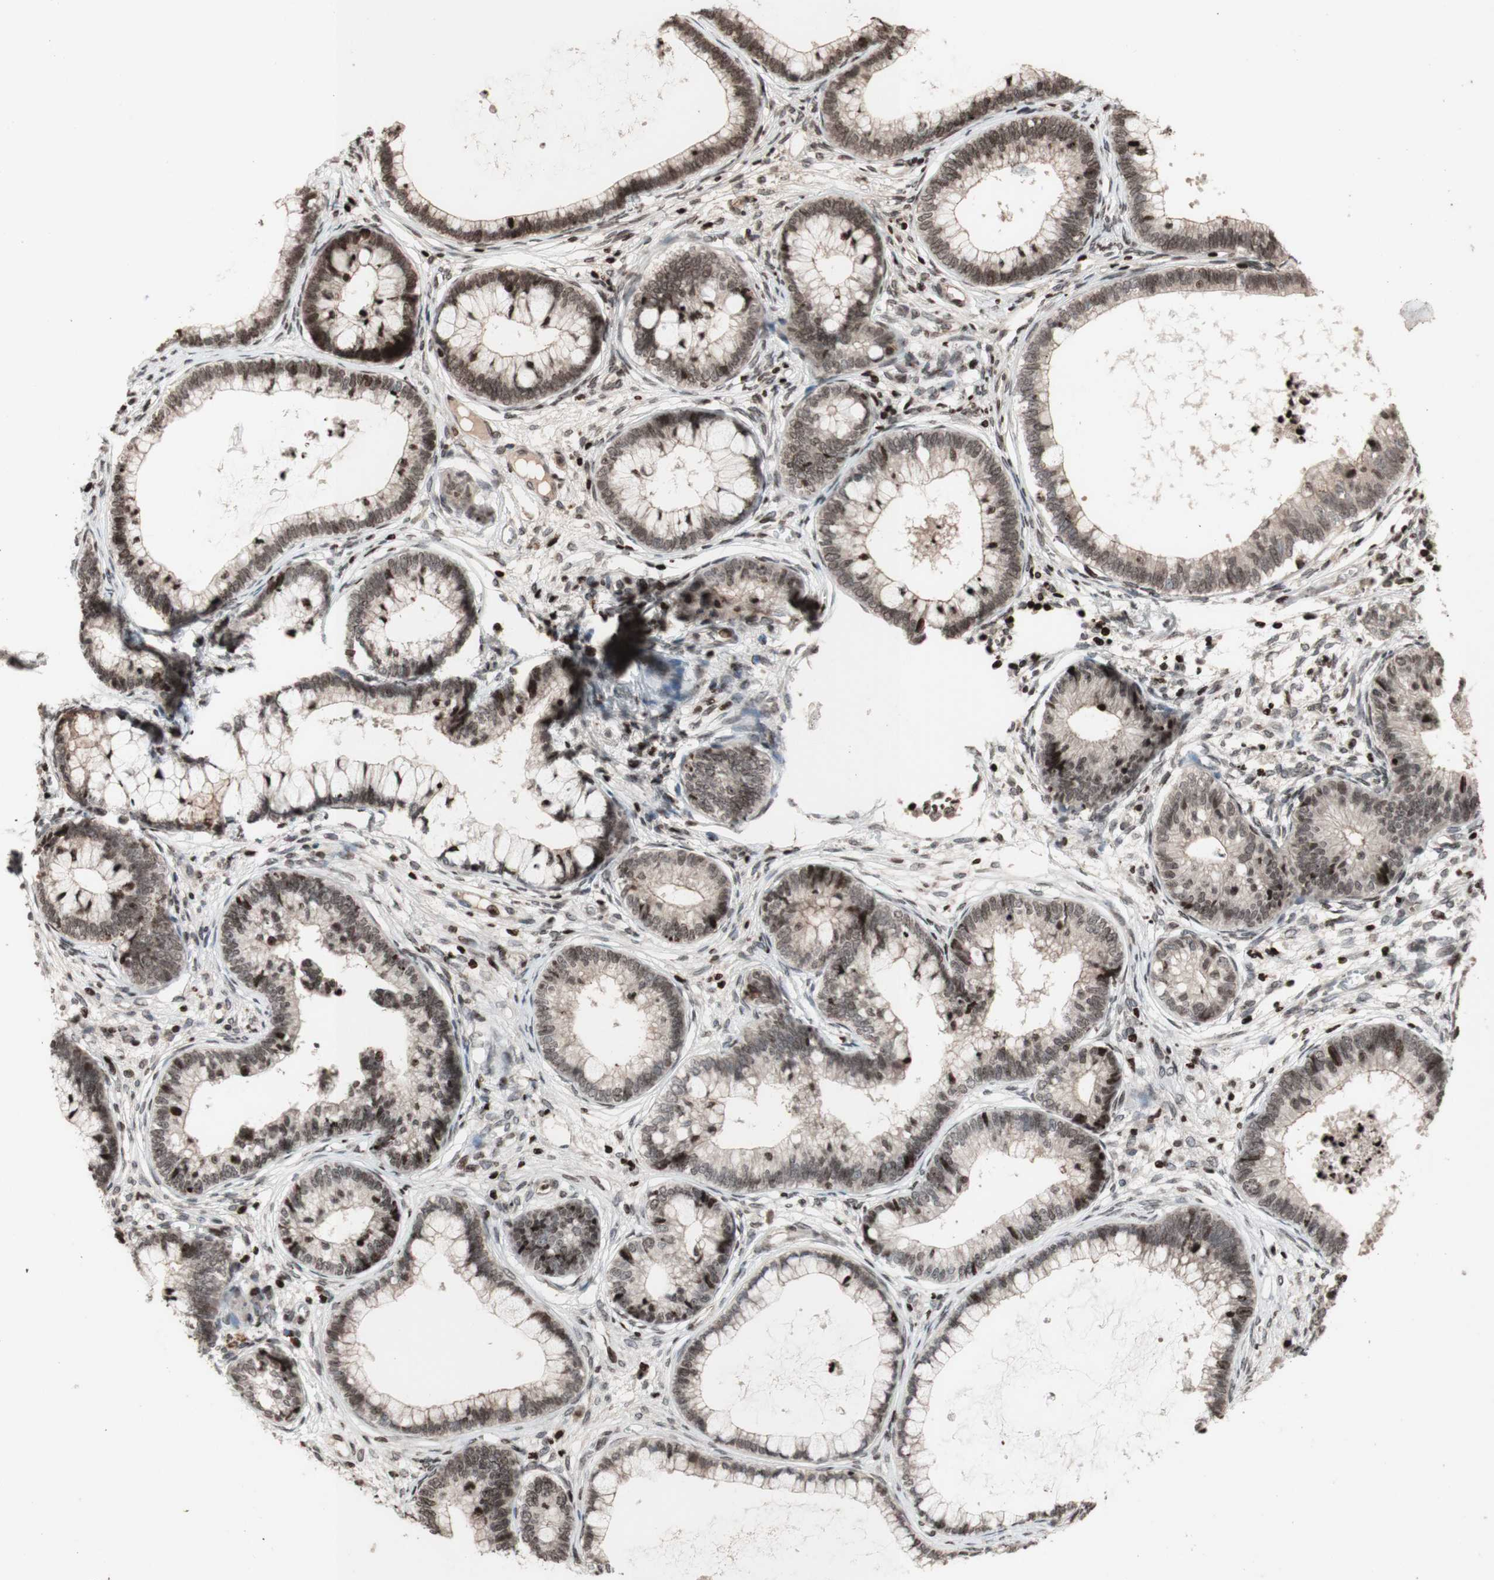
{"staining": {"intensity": "weak", "quantity": ">75%", "location": "cytoplasmic/membranous,nuclear"}, "tissue": "cervical cancer", "cell_type": "Tumor cells", "image_type": "cancer", "snomed": [{"axis": "morphology", "description": "Adenocarcinoma, NOS"}, {"axis": "topography", "description": "Cervix"}], "caption": "Cervical cancer (adenocarcinoma) tissue reveals weak cytoplasmic/membranous and nuclear positivity in about >75% of tumor cells, visualized by immunohistochemistry.", "gene": "POLA1", "patient": {"sex": "female", "age": 44}}